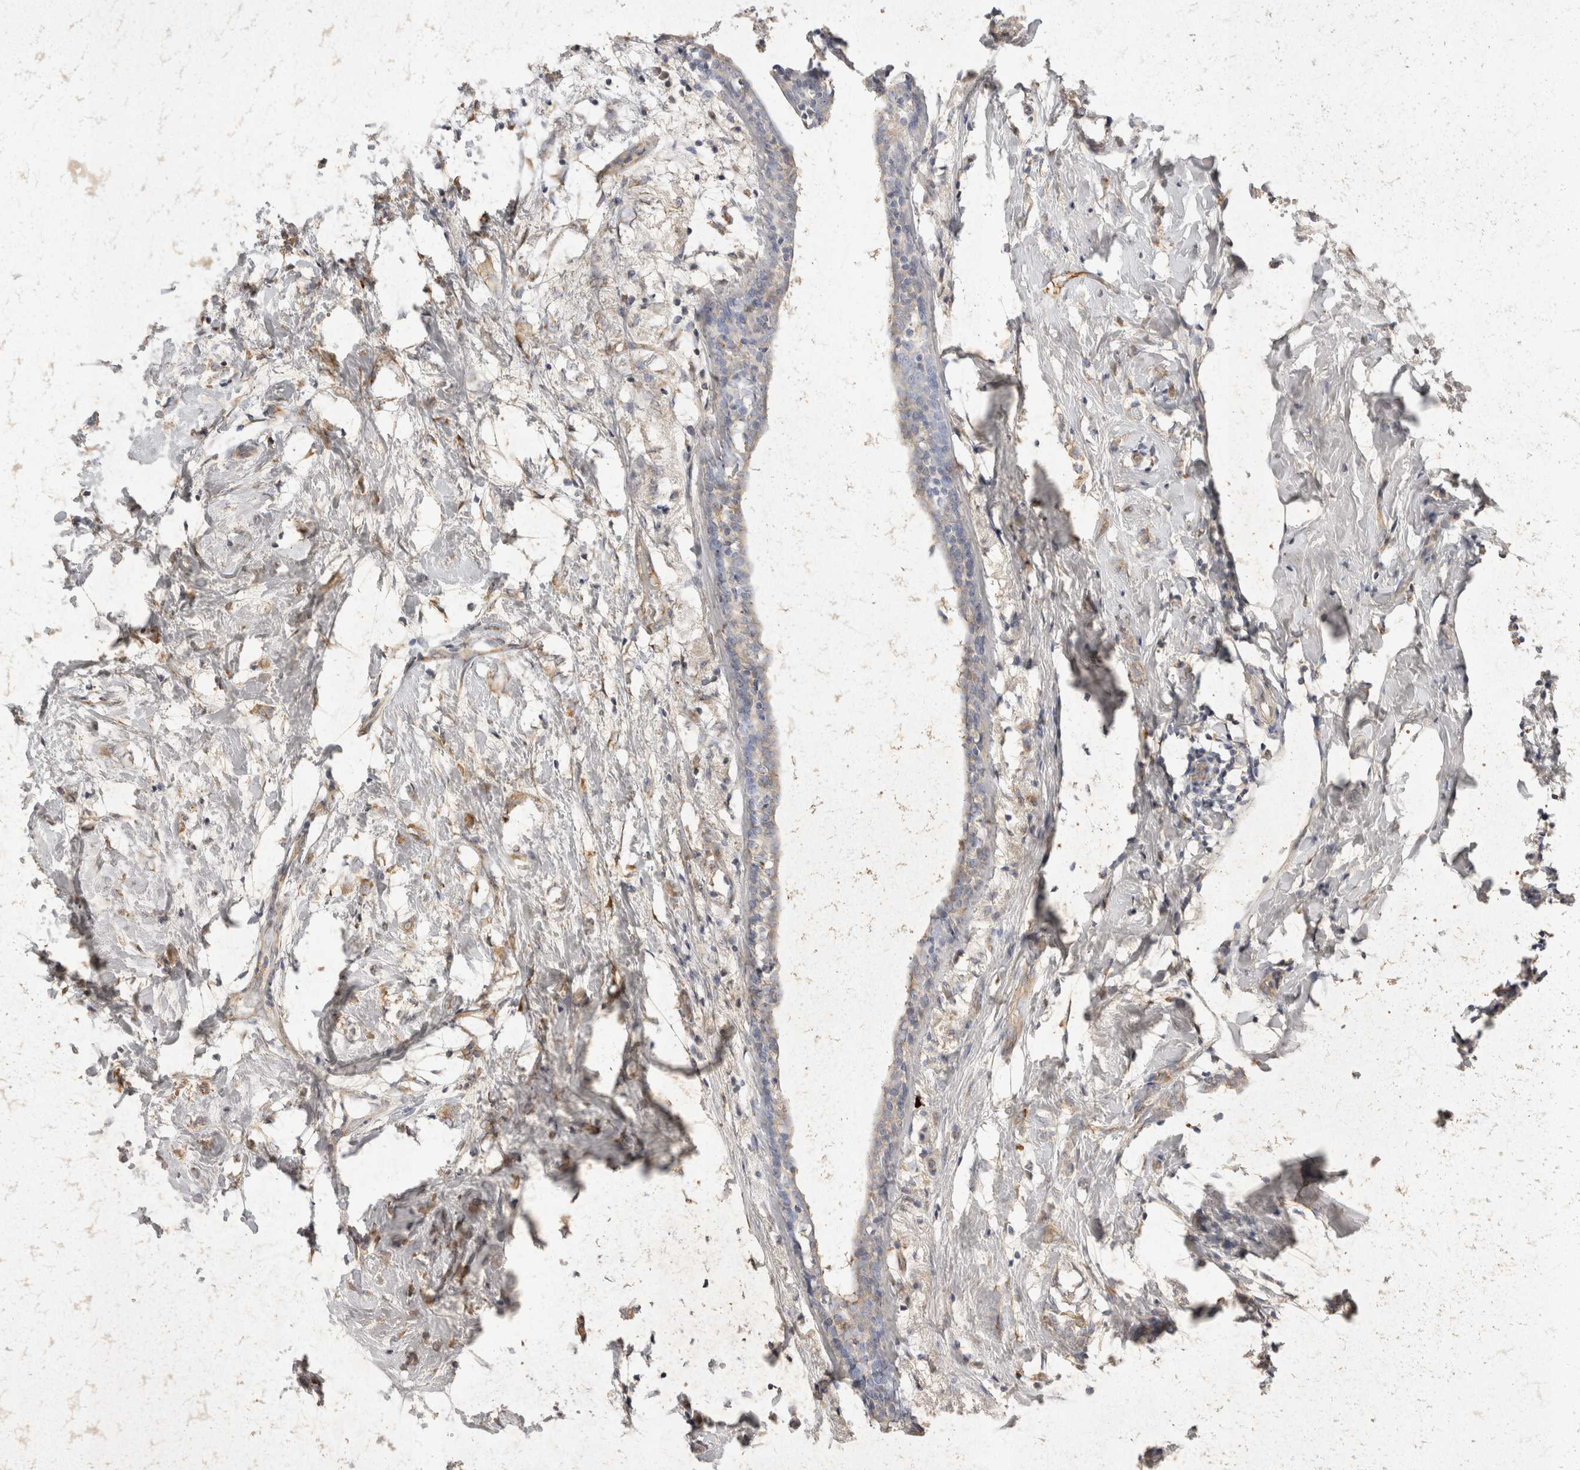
{"staining": {"intensity": "weak", "quantity": ">75%", "location": "cytoplasmic/membranous"}, "tissue": "breast cancer", "cell_type": "Tumor cells", "image_type": "cancer", "snomed": [{"axis": "morphology", "description": "Normal tissue, NOS"}, {"axis": "morphology", "description": "Lobular carcinoma"}, {"axis": "topography", "description": "Breast"}], "caption": "Immunohistochemistry (IHC) of human breast cancer shows low levels of weak cytoplasmic/membranous positivity in approximately >75% of tumor cells.", "gene": "EIF4G3", "patient": {"sex": "female", "age": 47}}